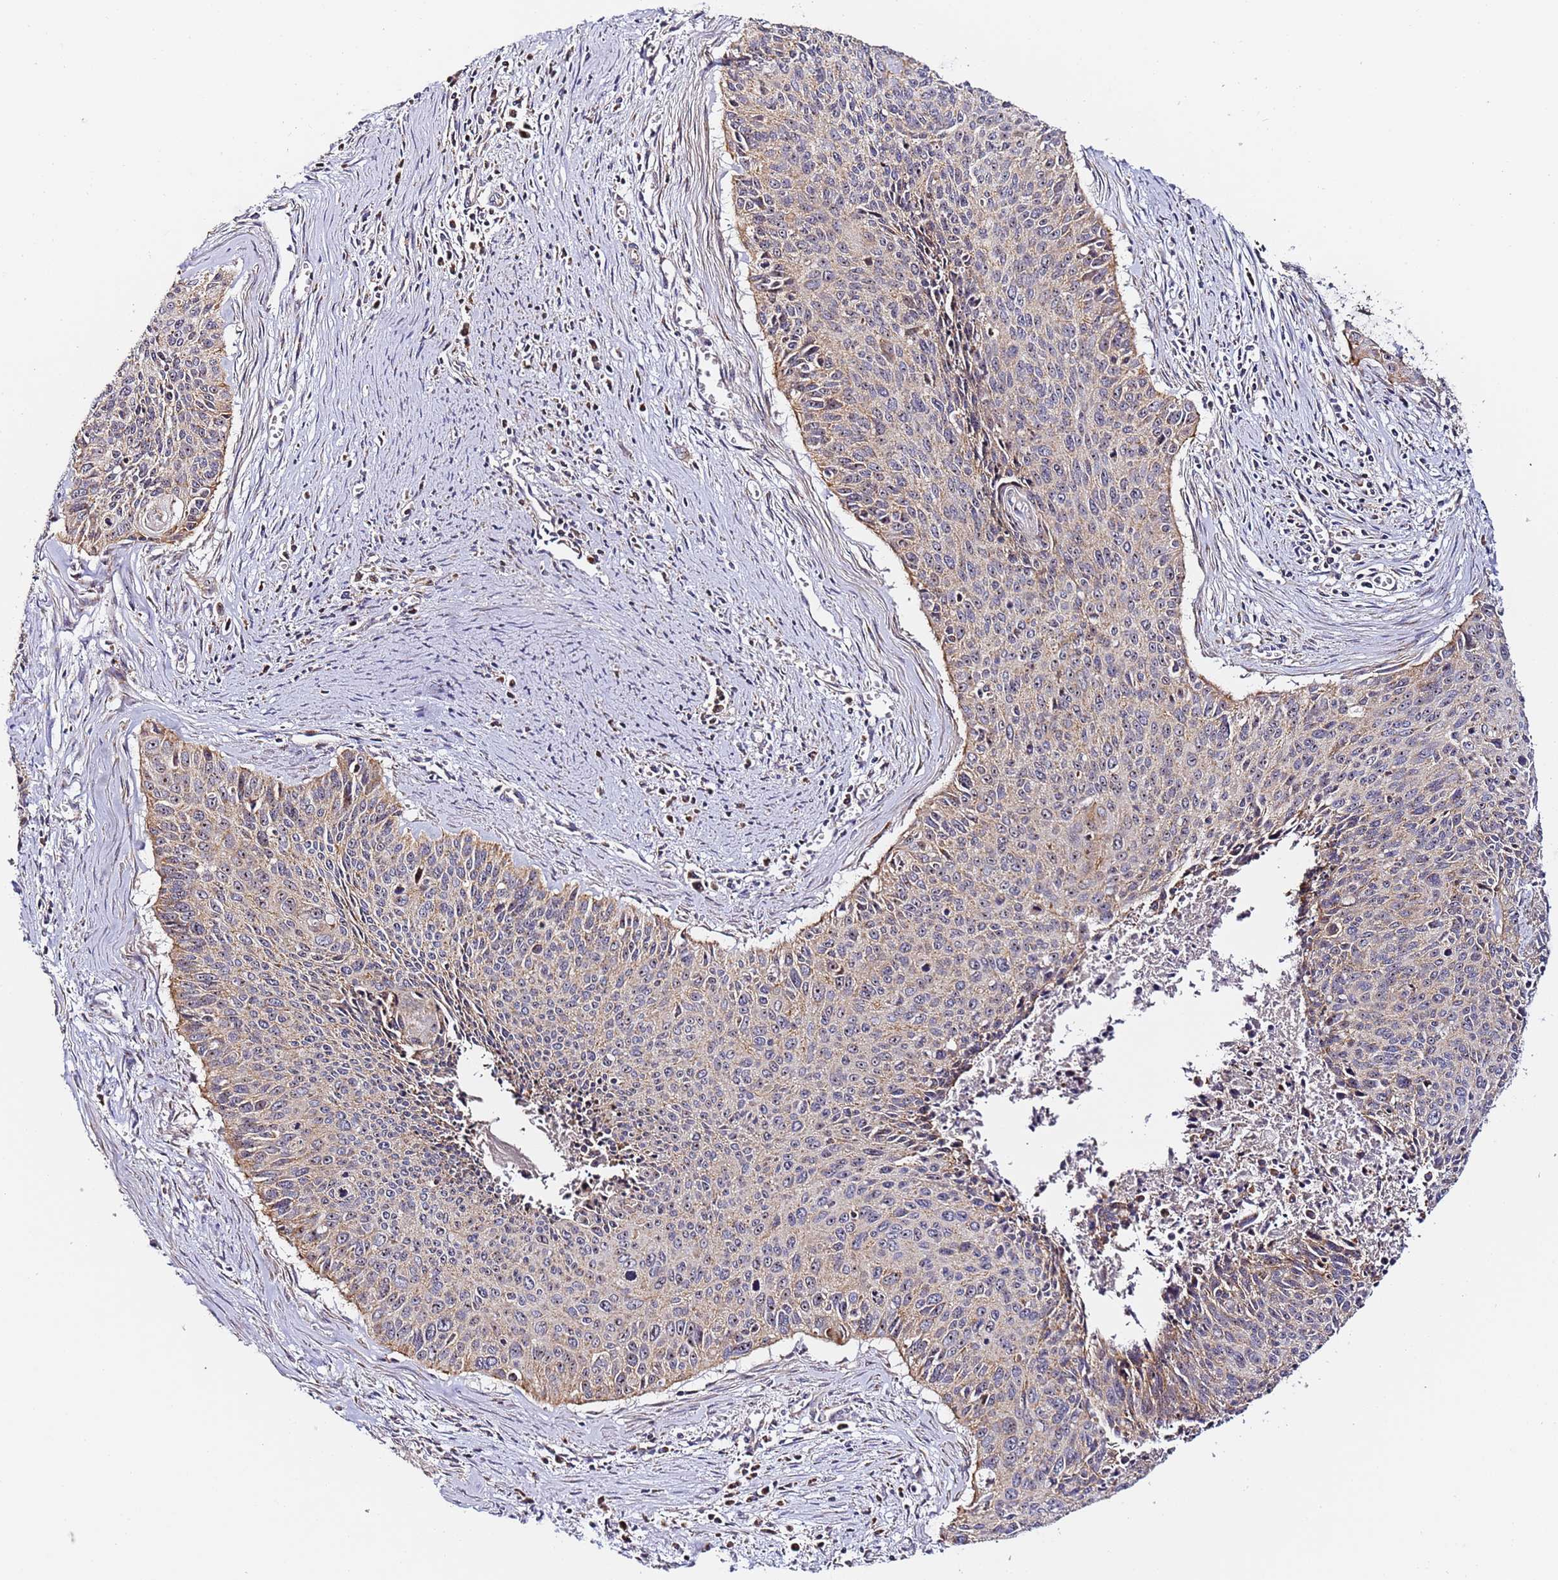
{"staining": {"intensity": "weak", "quantity": "25%-75%", "location": "cytoplasmic/membranous"}, "tissue": "cervical cancer", "cell_type": "Tumor cells", "image_type": "cancer", "snomed": [{"axis": "morphology", "description": "Squamous cell carcinoma, NOS"}, {"axis": "topography", "description": "Cervix"}], "caption": "Squamous cell carcinoma (cervical) stained with a brown dye demonstrates weak cytoplasmic/membranous positive staining in approximately 25%-75% of tumor cells.", "gene": "FRG2C", "patient": {"sex": "female", "age": 55}}